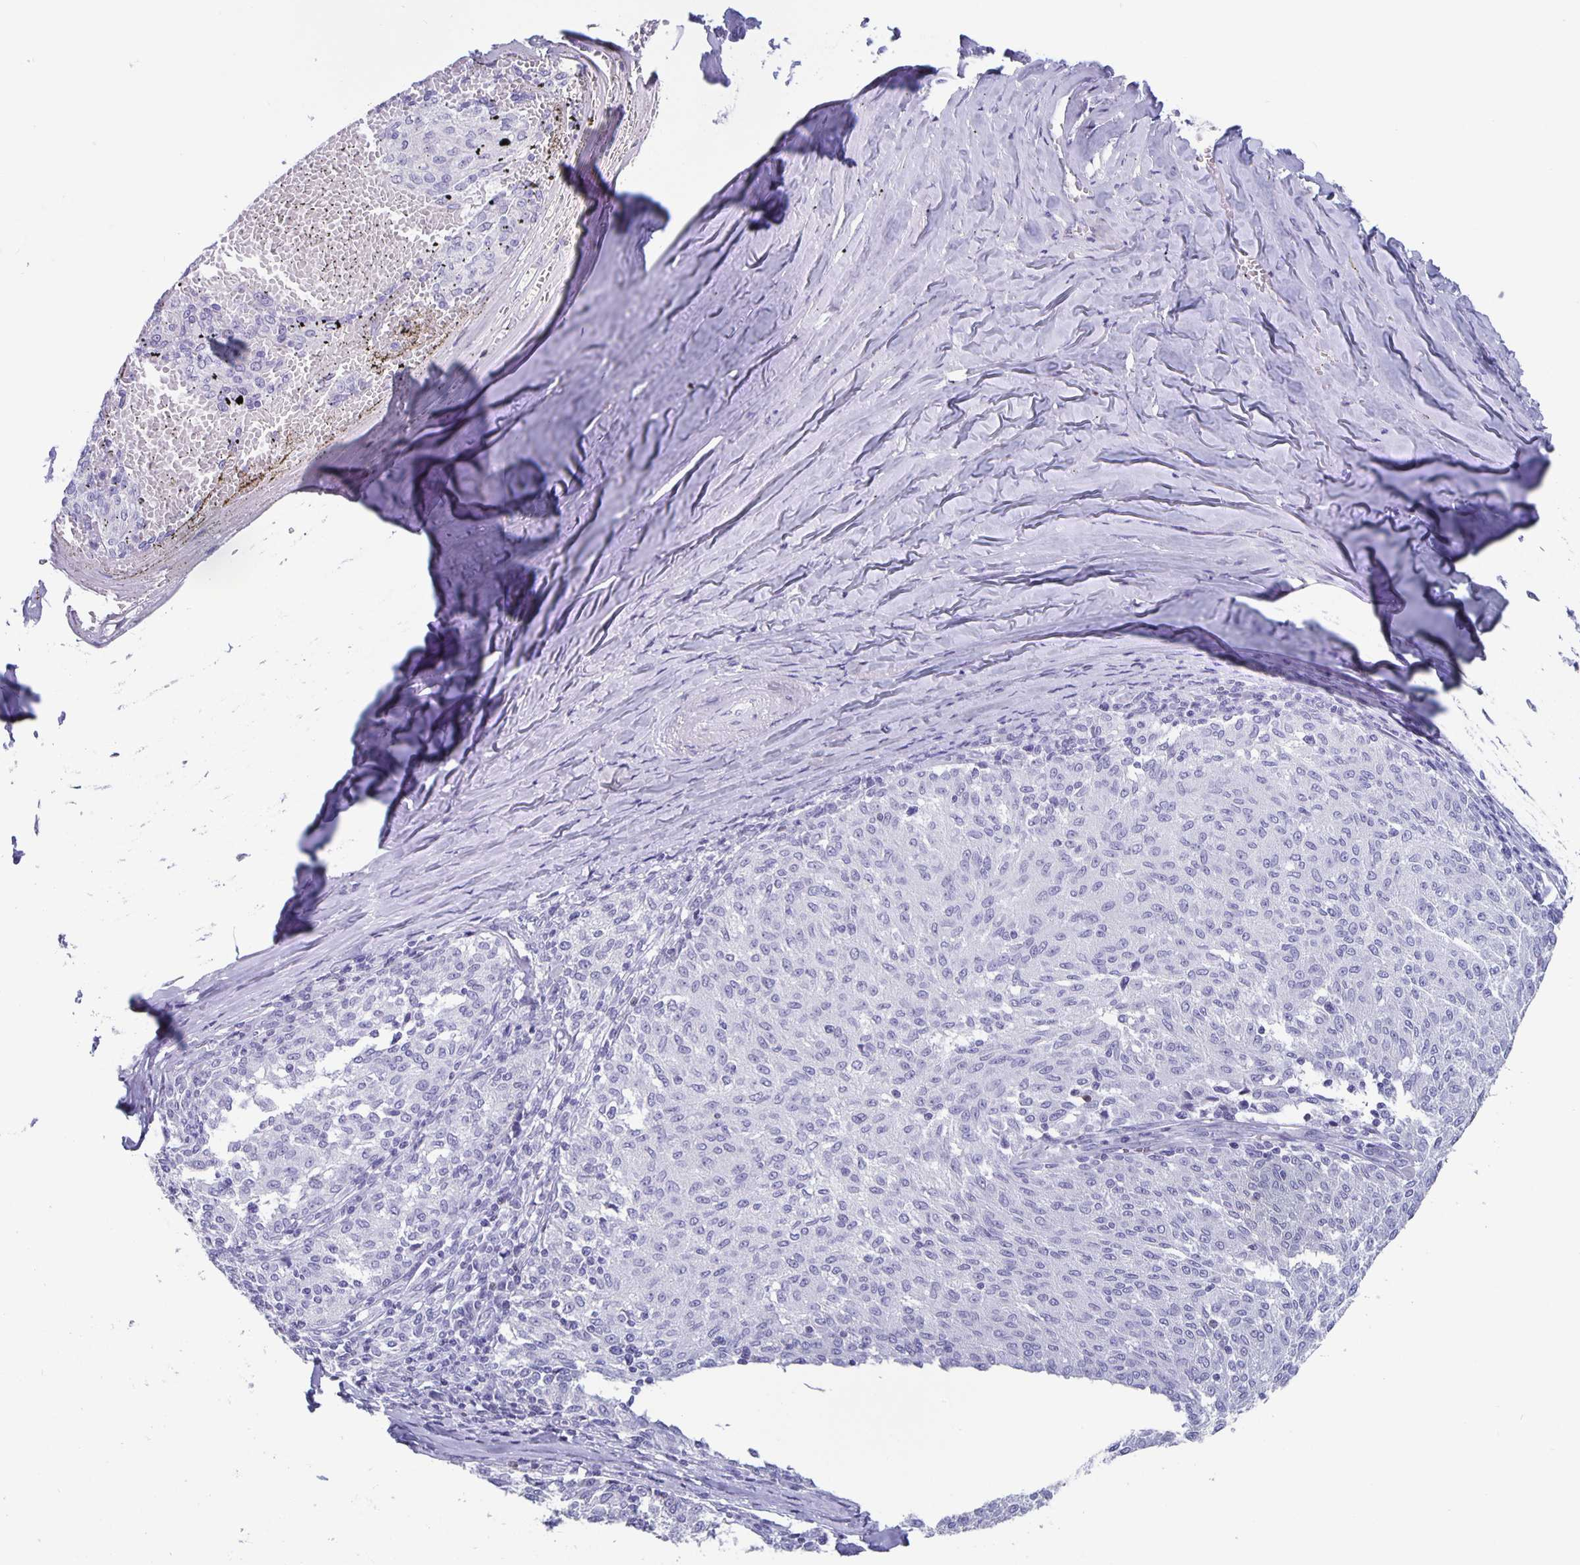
{"staining": {"intensity": "negative", "quantity": "none", "location": "none"}, "tissue": "melanoma", "cell_type": "Tumor cells", "image_type": "cancer", "snomed": [{"axis": "morphology", "description": "Malignant melanoma, NOS"}, {"axis": "topography", "description": "Skin"}], "caption": "Tumor cells are negative for protein expression in human melanoma.", "gene": "SATB2", "patient": {"sex": "female", "age": 72}}